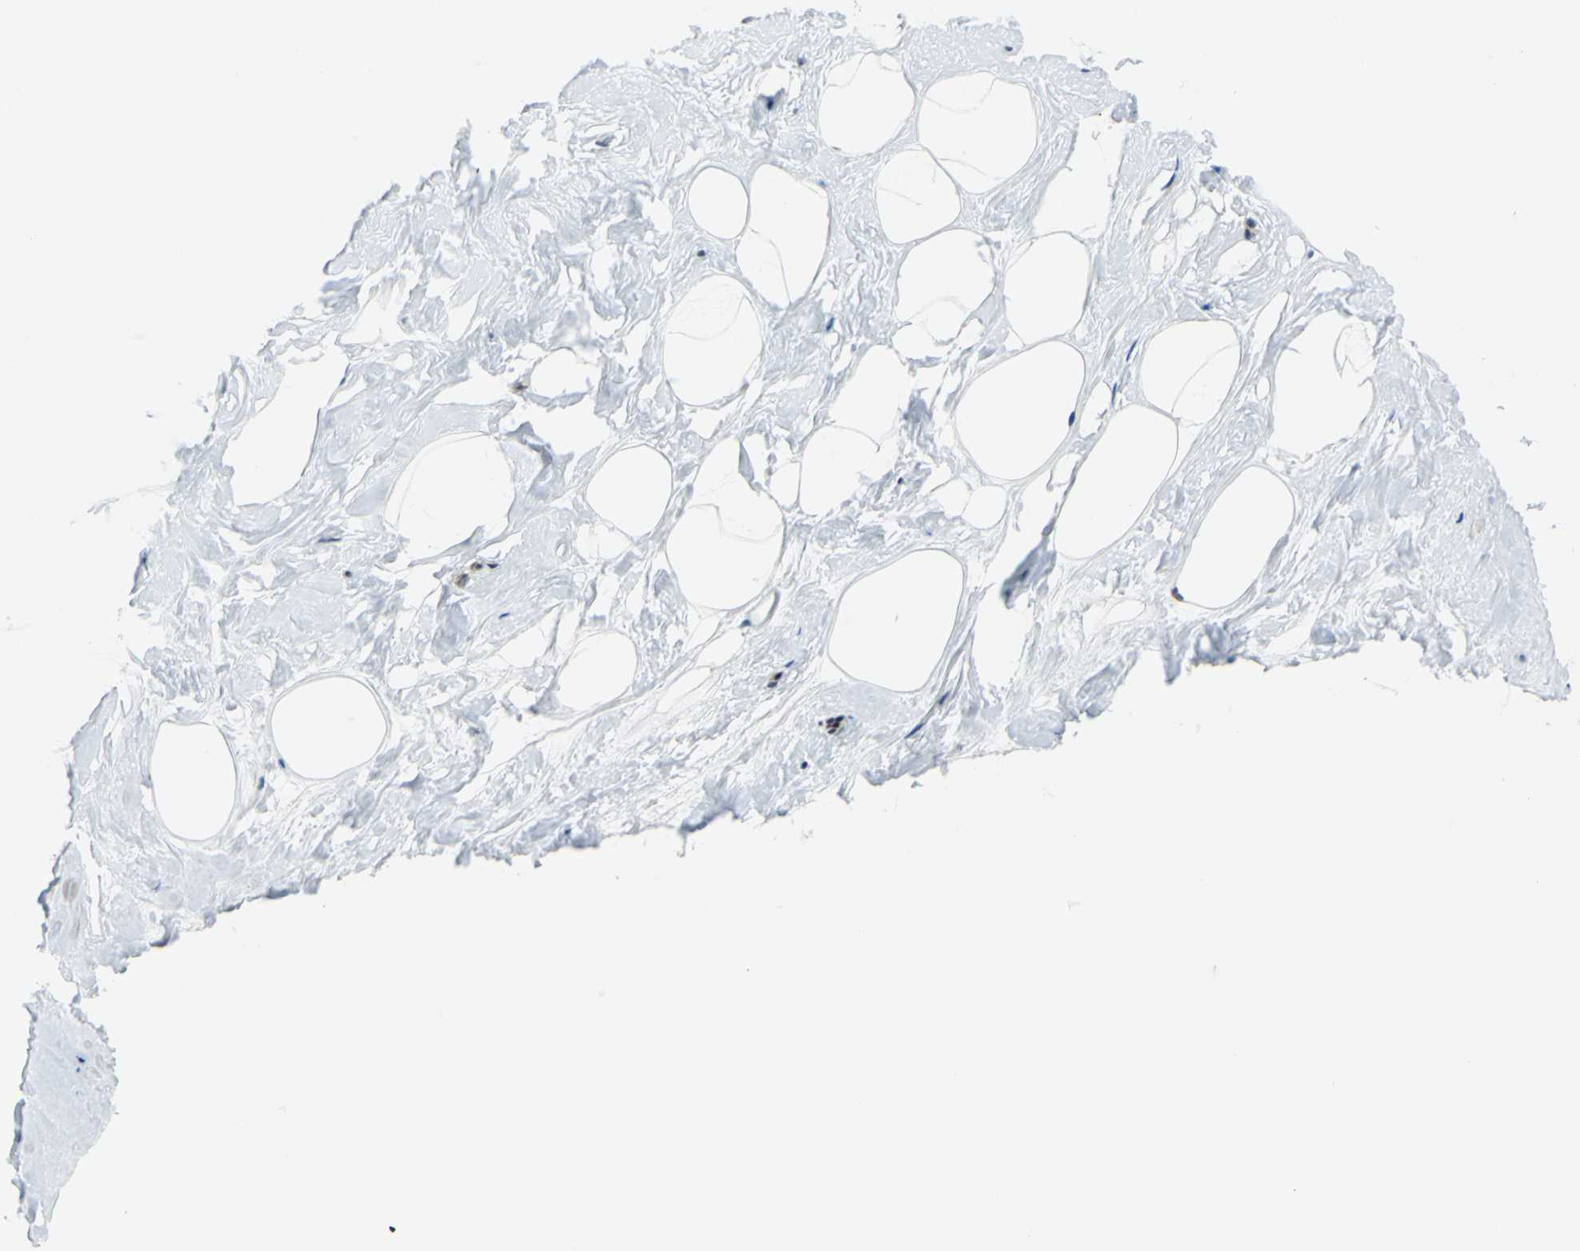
{"staining": {"intensity": "weak", "quantity": ">75%", "location": "nuclear"}, "tissue": "breast", "cell_type": "Adipocytes", "image_type": "normal", "snomed": [{"axis": "morphology", "description": "Normal tissue, NOS"}, {"axis": "topography", "description": "Breast"}], "caption": "Adipocytes show low levels of weak nuclear positivity in approximately >75% of cells in benign breast. (DAB IHC, brown staining for protein, blue staining for nuclei).", "gene": "POLR3K", "patient": {"sex": "female", "age": 23}}